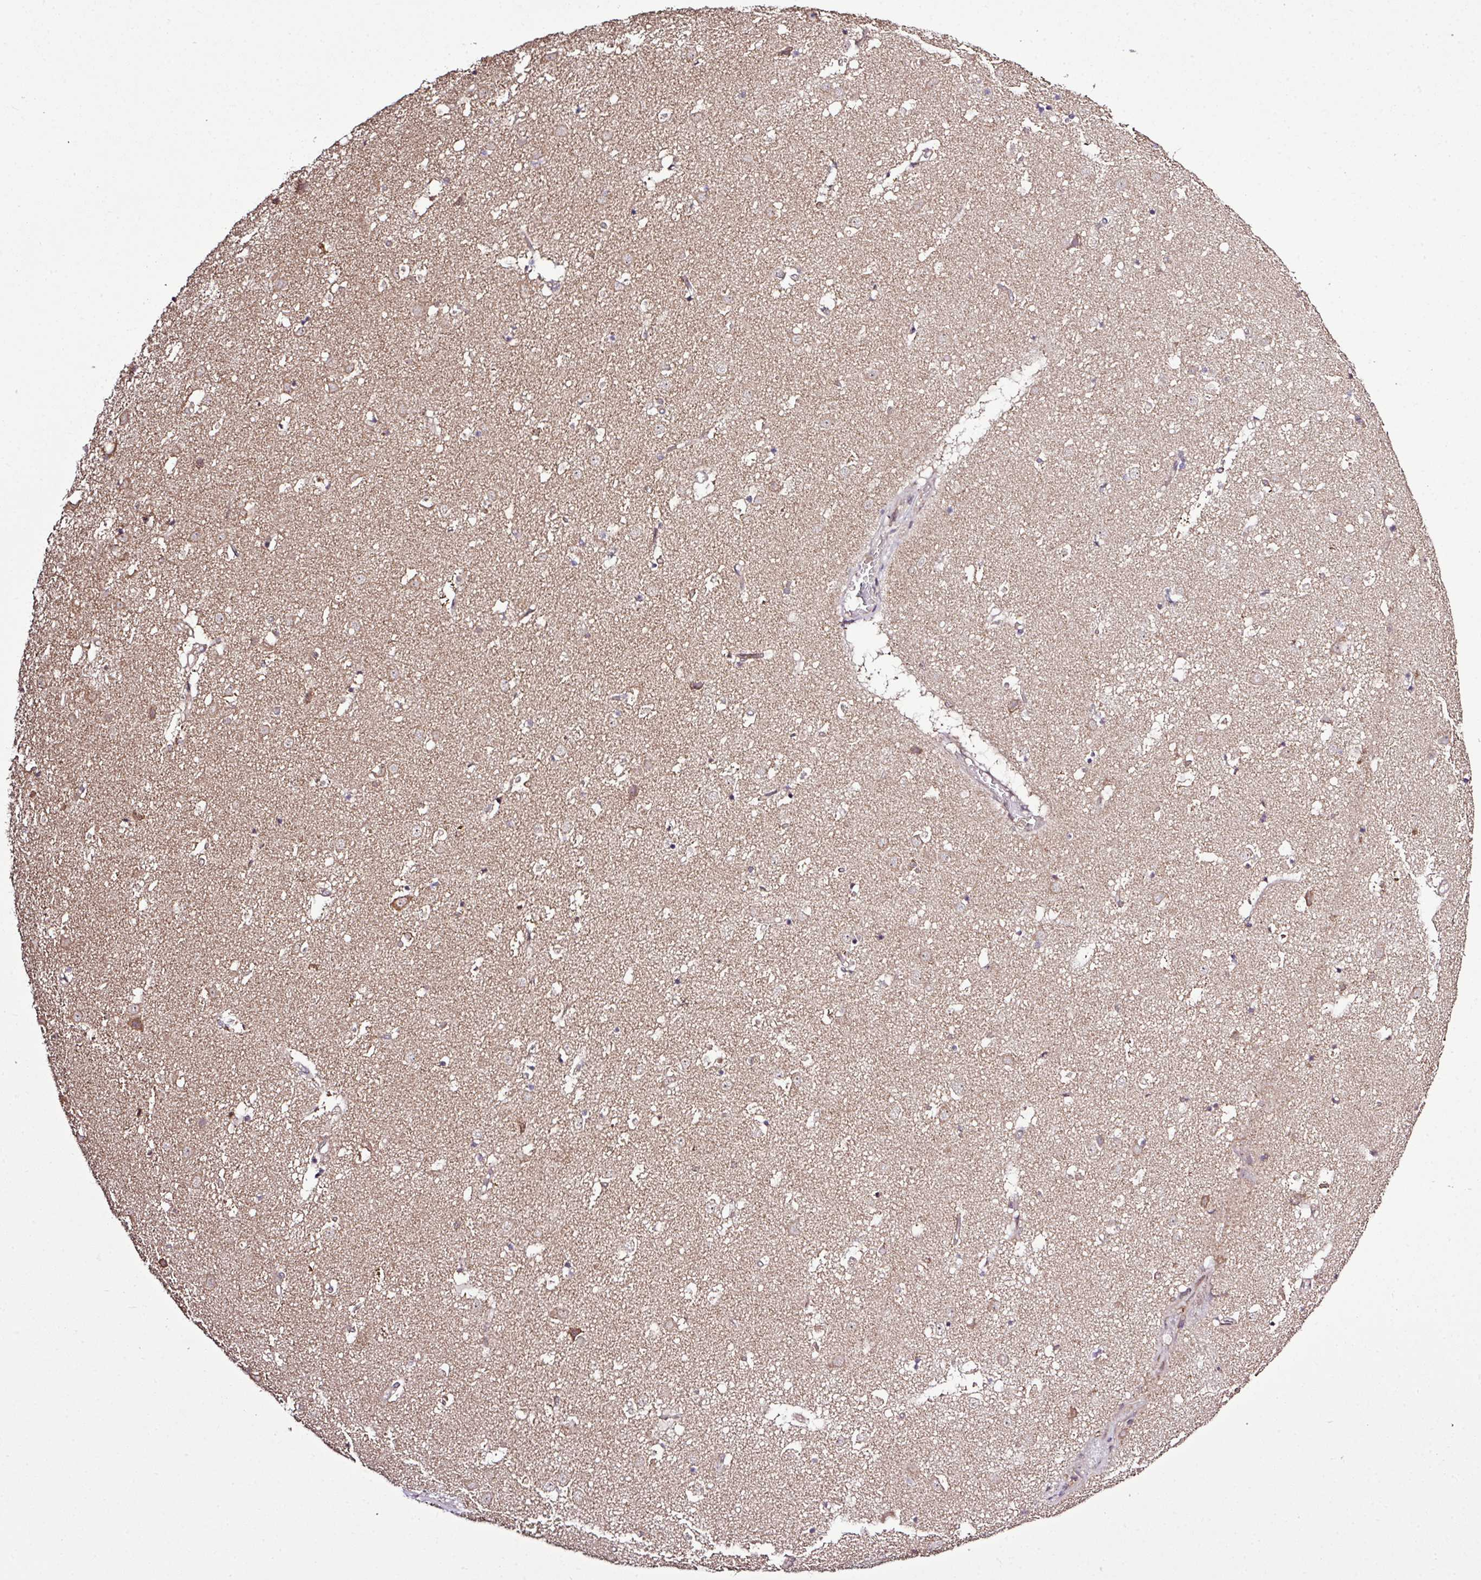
{"staining": {"intensity": "weak", "quantity": "25%-75%", "location": "cytoplasmic/membranous"}, "tissue": "caudate", "cell_type": "Glial cells", "image_type": "normal", "snomed": [{"axis": "morphology", "description": "Normal tissue, NOS"}, {"axis": "topography", "description": "Lateral ventricle wall"}], "caption": "Immunohistochemistry histopathology image of unremarkable caudate: human caudate stained using IHC shows low levels of weak protein expression localized specifically in the cytoplasmic/membranous of glial cells, appearing as a cytoplasmic/membranous brown color.", "gene": "SMCO4", "patient": {"sex": "male", "age": 58}}